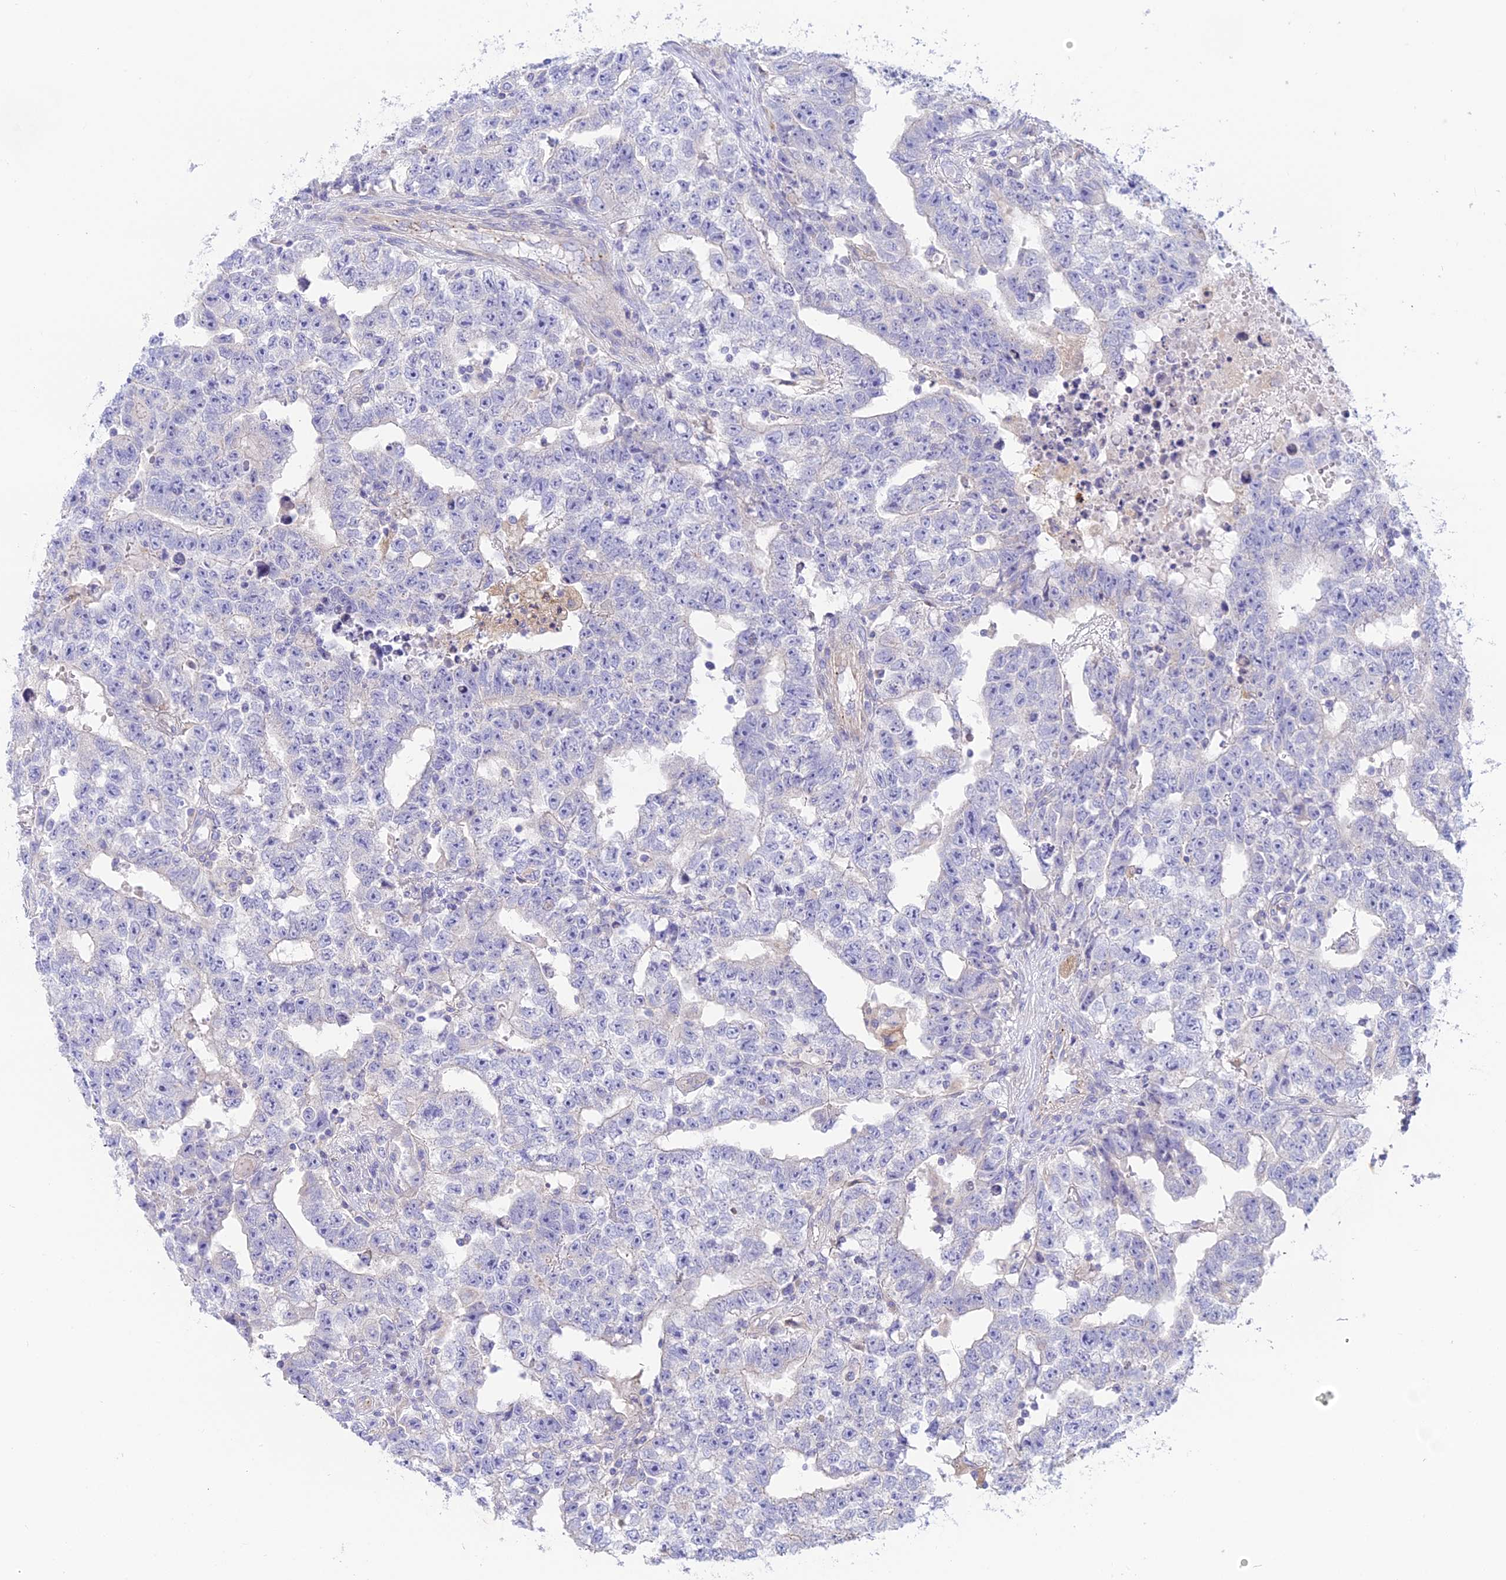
{"staining": {"intensity": "negative", "quantity": "none", "location": "none"}, "tissue": "testis cancer", "cell_type": "Tumor cells", "image_type": "cancer", "snomed": [{"axis": "morphology", "description": "Carcinoma, Embryonal, NOS"}, {"axis": "topography", "description": "Testis"}], "caption": "Testis cancer (embryonal carcinoma) was stained to show a protein in brown. There is no significant expression in tumor cells.", "gene": "WDR6", "patient": {"sex": "male", "age": 25}}